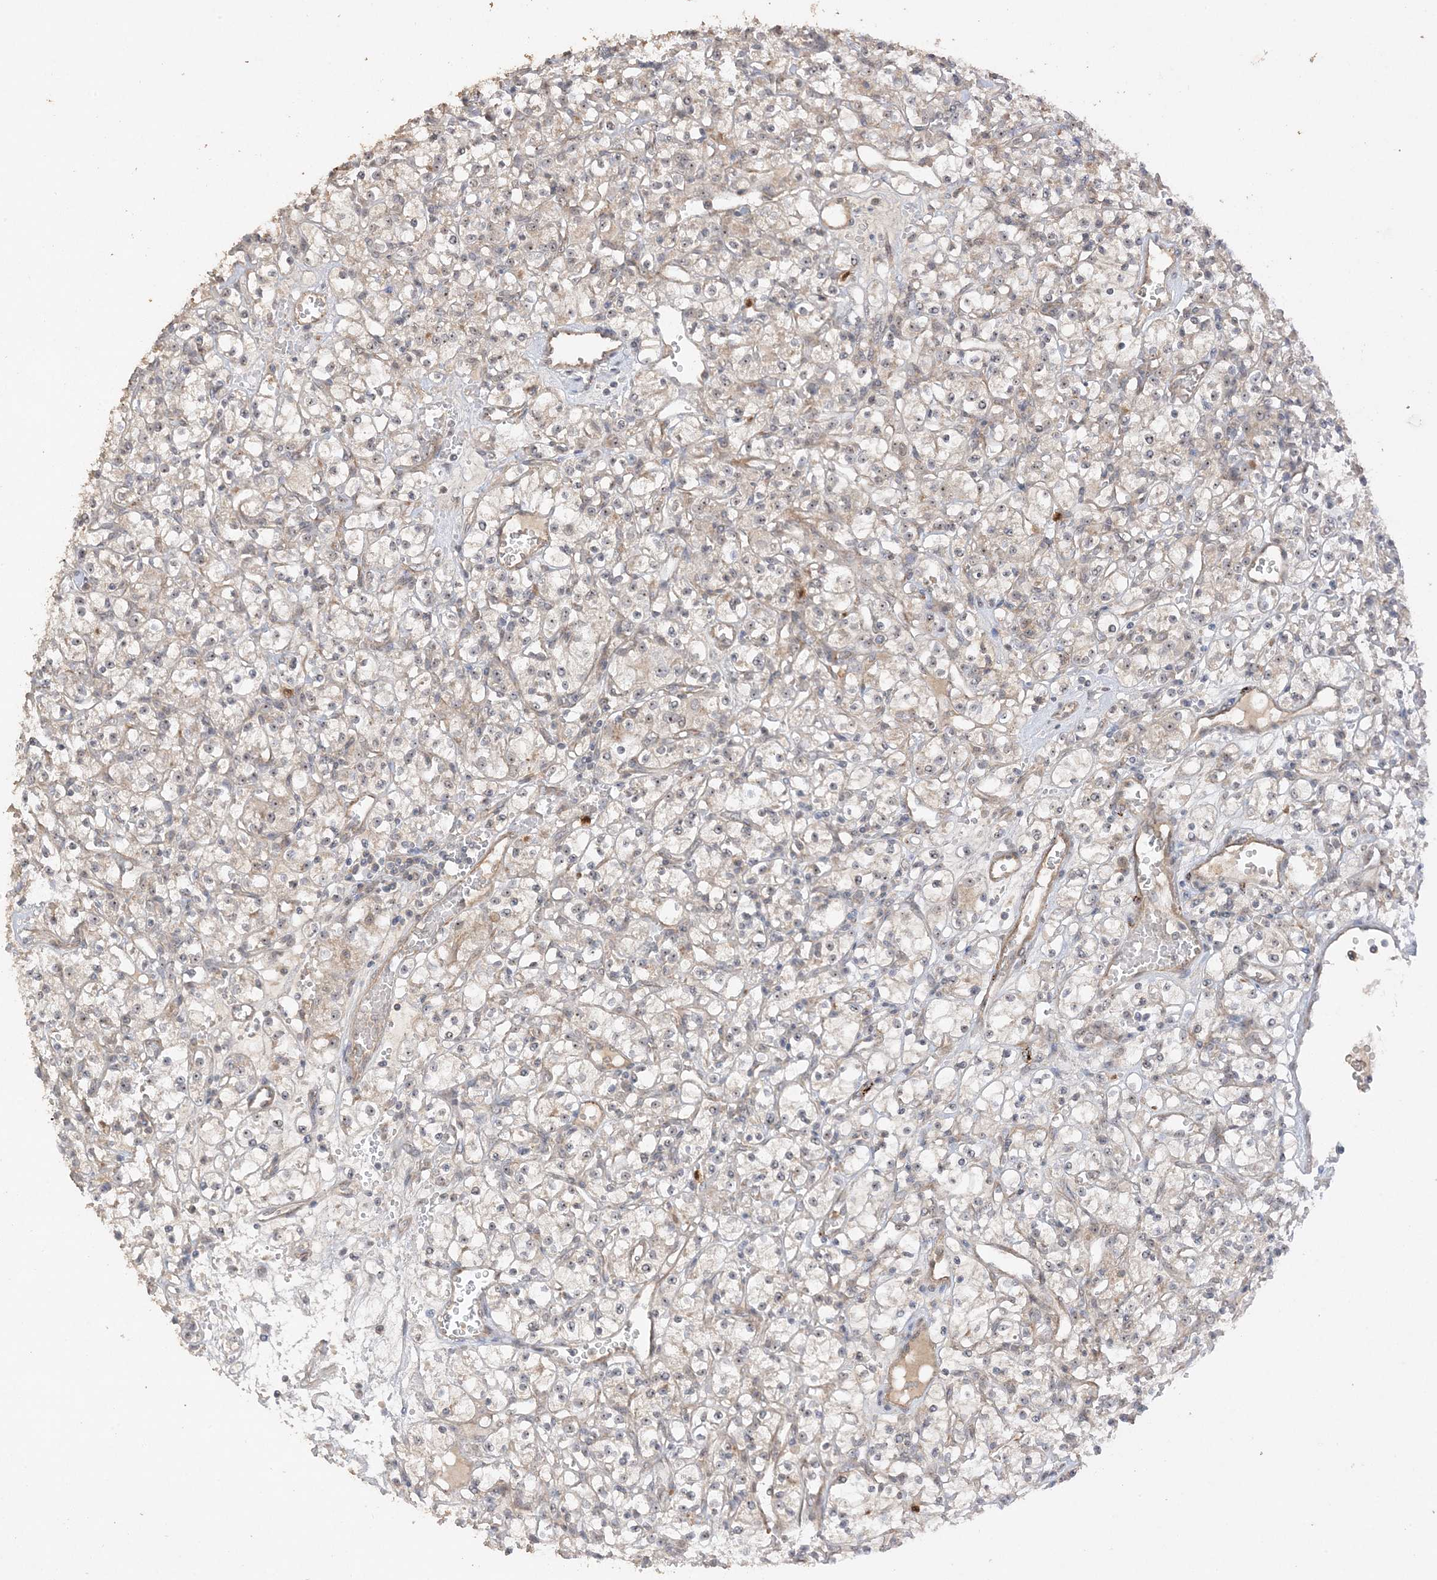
{"staining": {"intensity": "negative", "quantity": "none", "location": "none"}, "tissue": "renal cancer", "cell_type": "Tumor cells", "image_type": "cancer", "snomed": [{"axis": "morphology", "description": "Adenocarcinoma, NOS"}, {"axis": "topography", "description": "Kidney"}], "caption": "Immunohistochemistry (IHC) of human renal cancer demonstrates no expression in tumor cells.", "gene": "DDX18", "patient": {"sex": "female", "age": 59}}